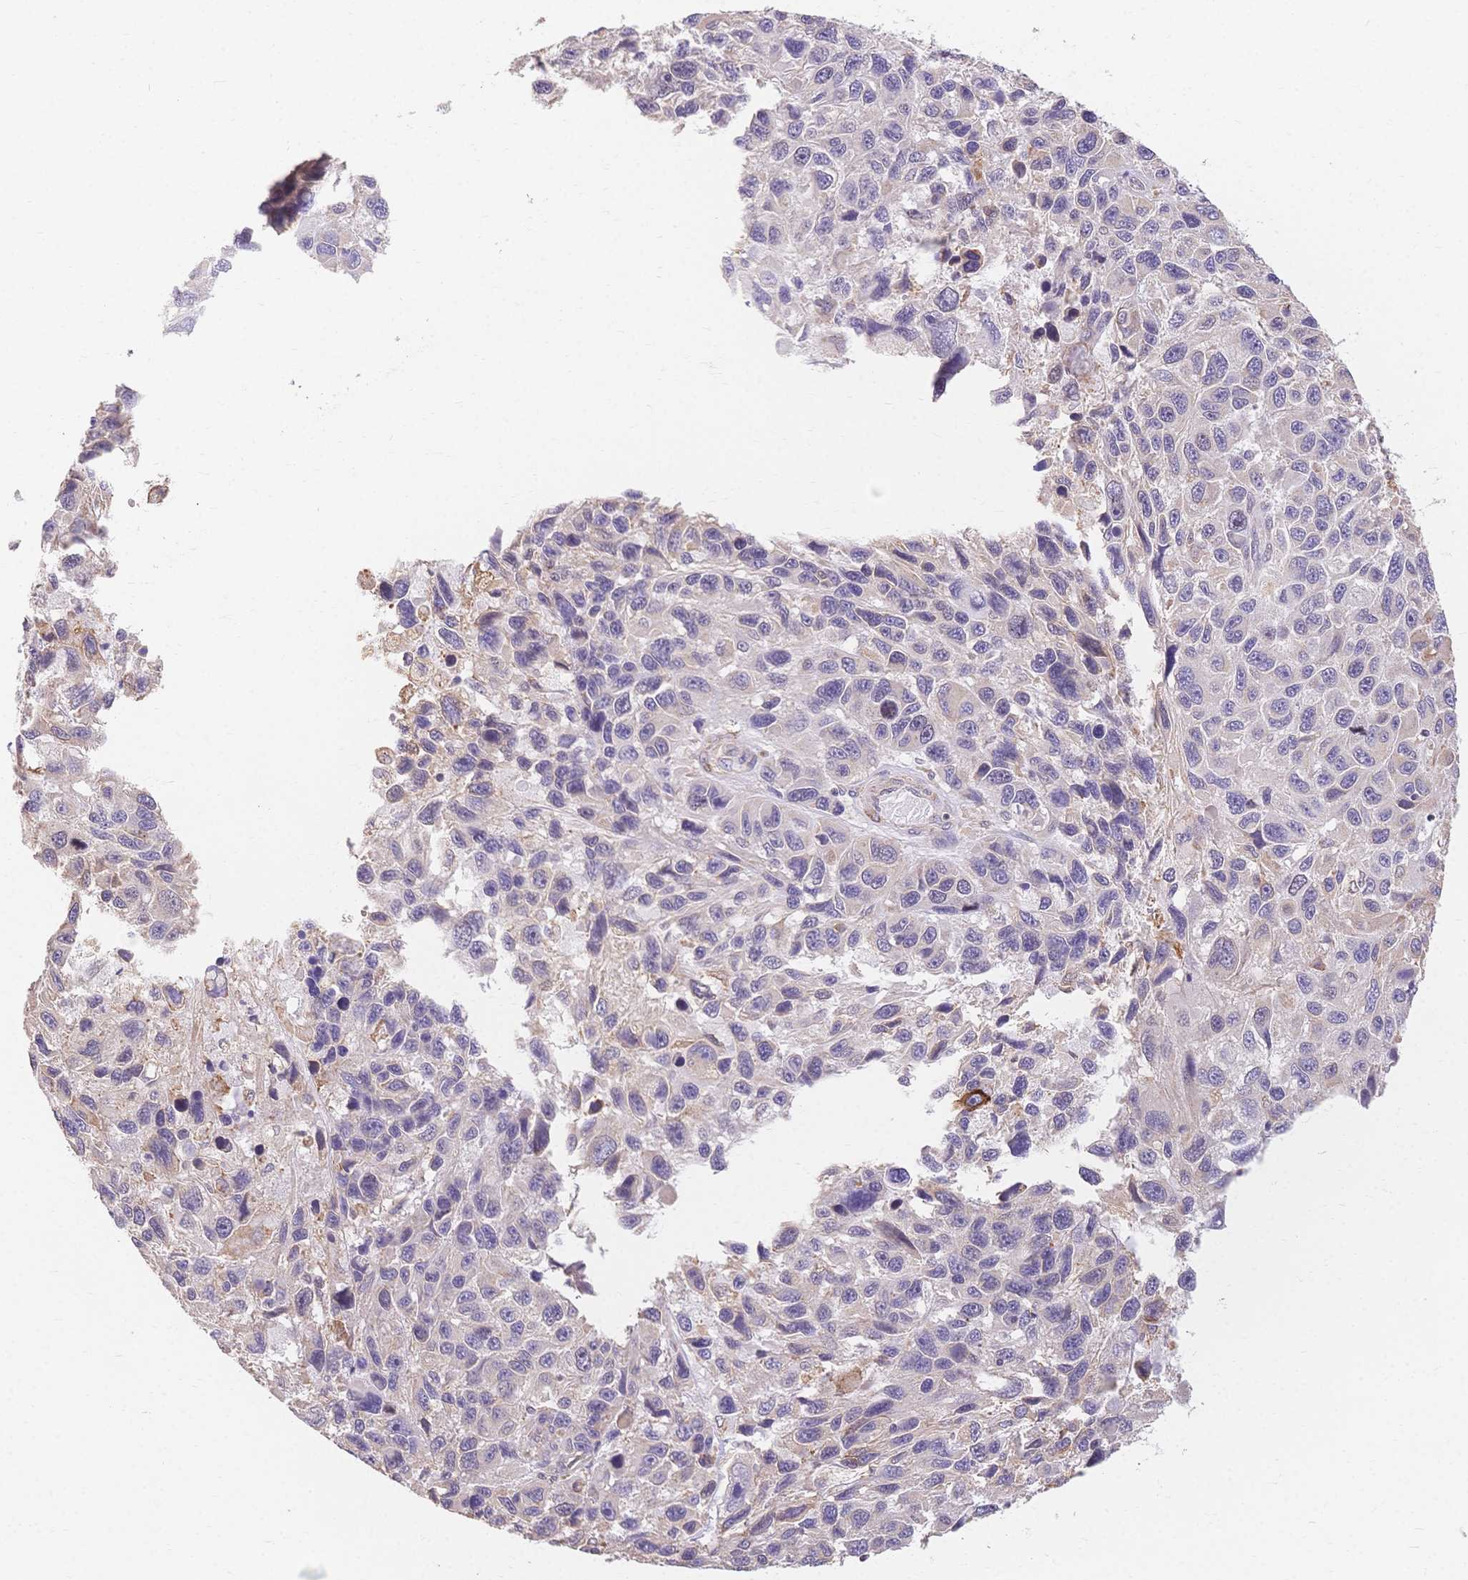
{"staining": {"intensity": "negative", "quantity": "none", "location": "none"}, "tissue": "melanoma", "cell_type": "Tumor cells", "image_type": "cancer", "snomed": [{"axis": "morphology", "description": "Malignant melanoma, NOS"}, {"axis": "topography", "description": "Skin"}], "caption": "An immunohistochemistry (IHC) histopathology image of melanoma is shown. There is no staining in tumor cells of melanoma. (DAB (3,3'-diaminobenzidine) immunohistochemistry with hematoxylin counter stain).", "gene": "HS3ST5", "patient": {"sex": "male", "age": 53}}